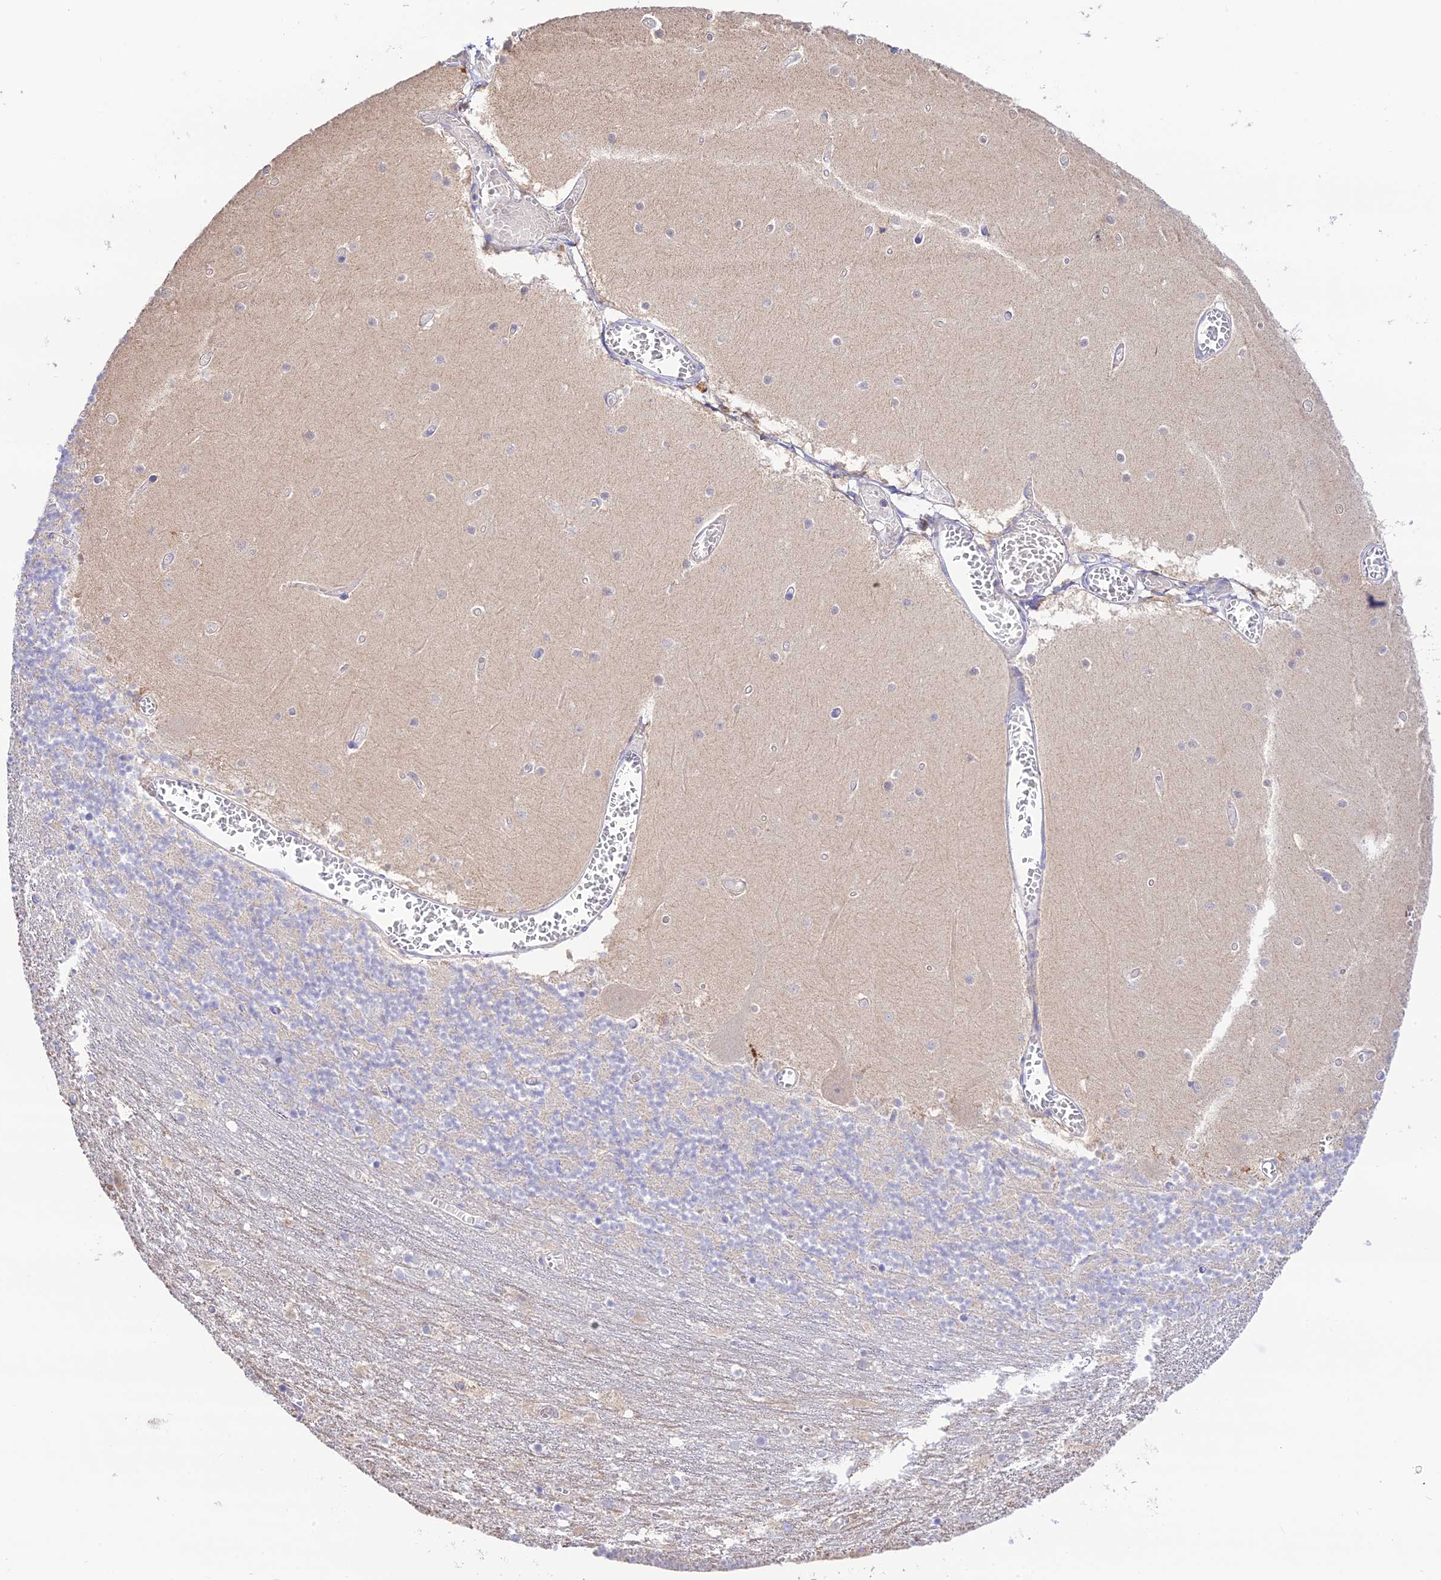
{"staining": {"intensity": "negative", "quantity": "none", "location": "none"}, "tissue": "cerebellum", "cell_type": "Cells in granular layer", "image_type": "normal", "snomed": [{"axis": "morphology", "description": "Normal tissue, NOS"}, {"axis": "topography", "description": "Cerebellum"}], "caption": "Cells in granular layer show no significant protein positivity in normal cerebellum. Brightfield microscopy of immunohistochemistry stained with DAB (brown) and hematoxylin (blue), captured at high magnification.", "gene": "NLRP9", "patient": {"sex": "female", "age": 28}}